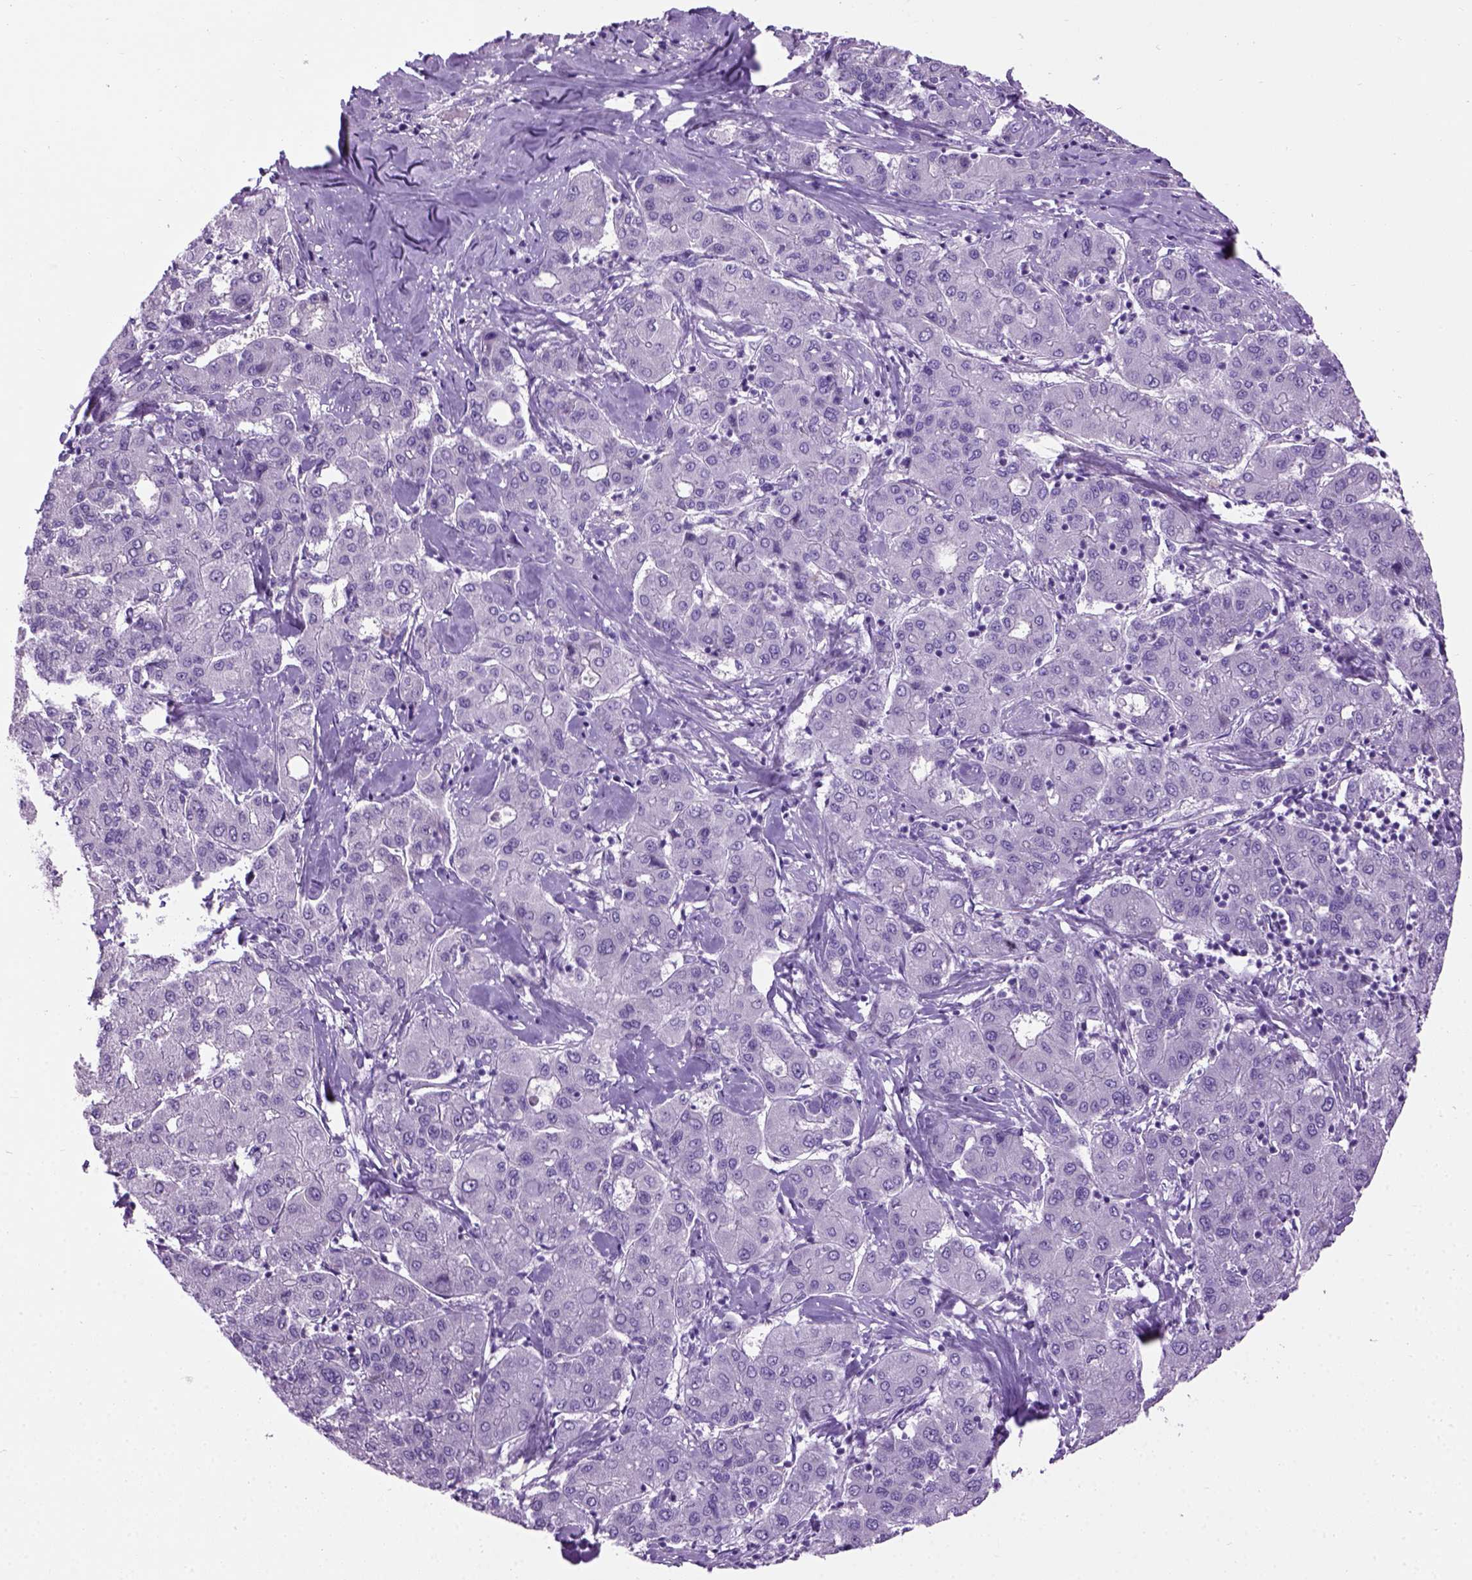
{"staining": {"intensity": "negative", "quantity": "none", "location": "none"}, "tissue": "liver cancer", "cell_type": "Tumor cells", "image_type": "cancer", "snomed": [{"axis": "morphology", "description": "Carcinoma, Hepatocellular, NOS"}, {"axis": "topography", "description": "Liver"}], "caption": "Photomicrograph shows no protein expression in tumor cells of hepatocellular carcinoma (liver) tissue. (DAB (3,3'-diaminobenzidine) IHC, high magnification).", "gene": "GABRB2", "patient": {"sex": "male", "age": 65}}